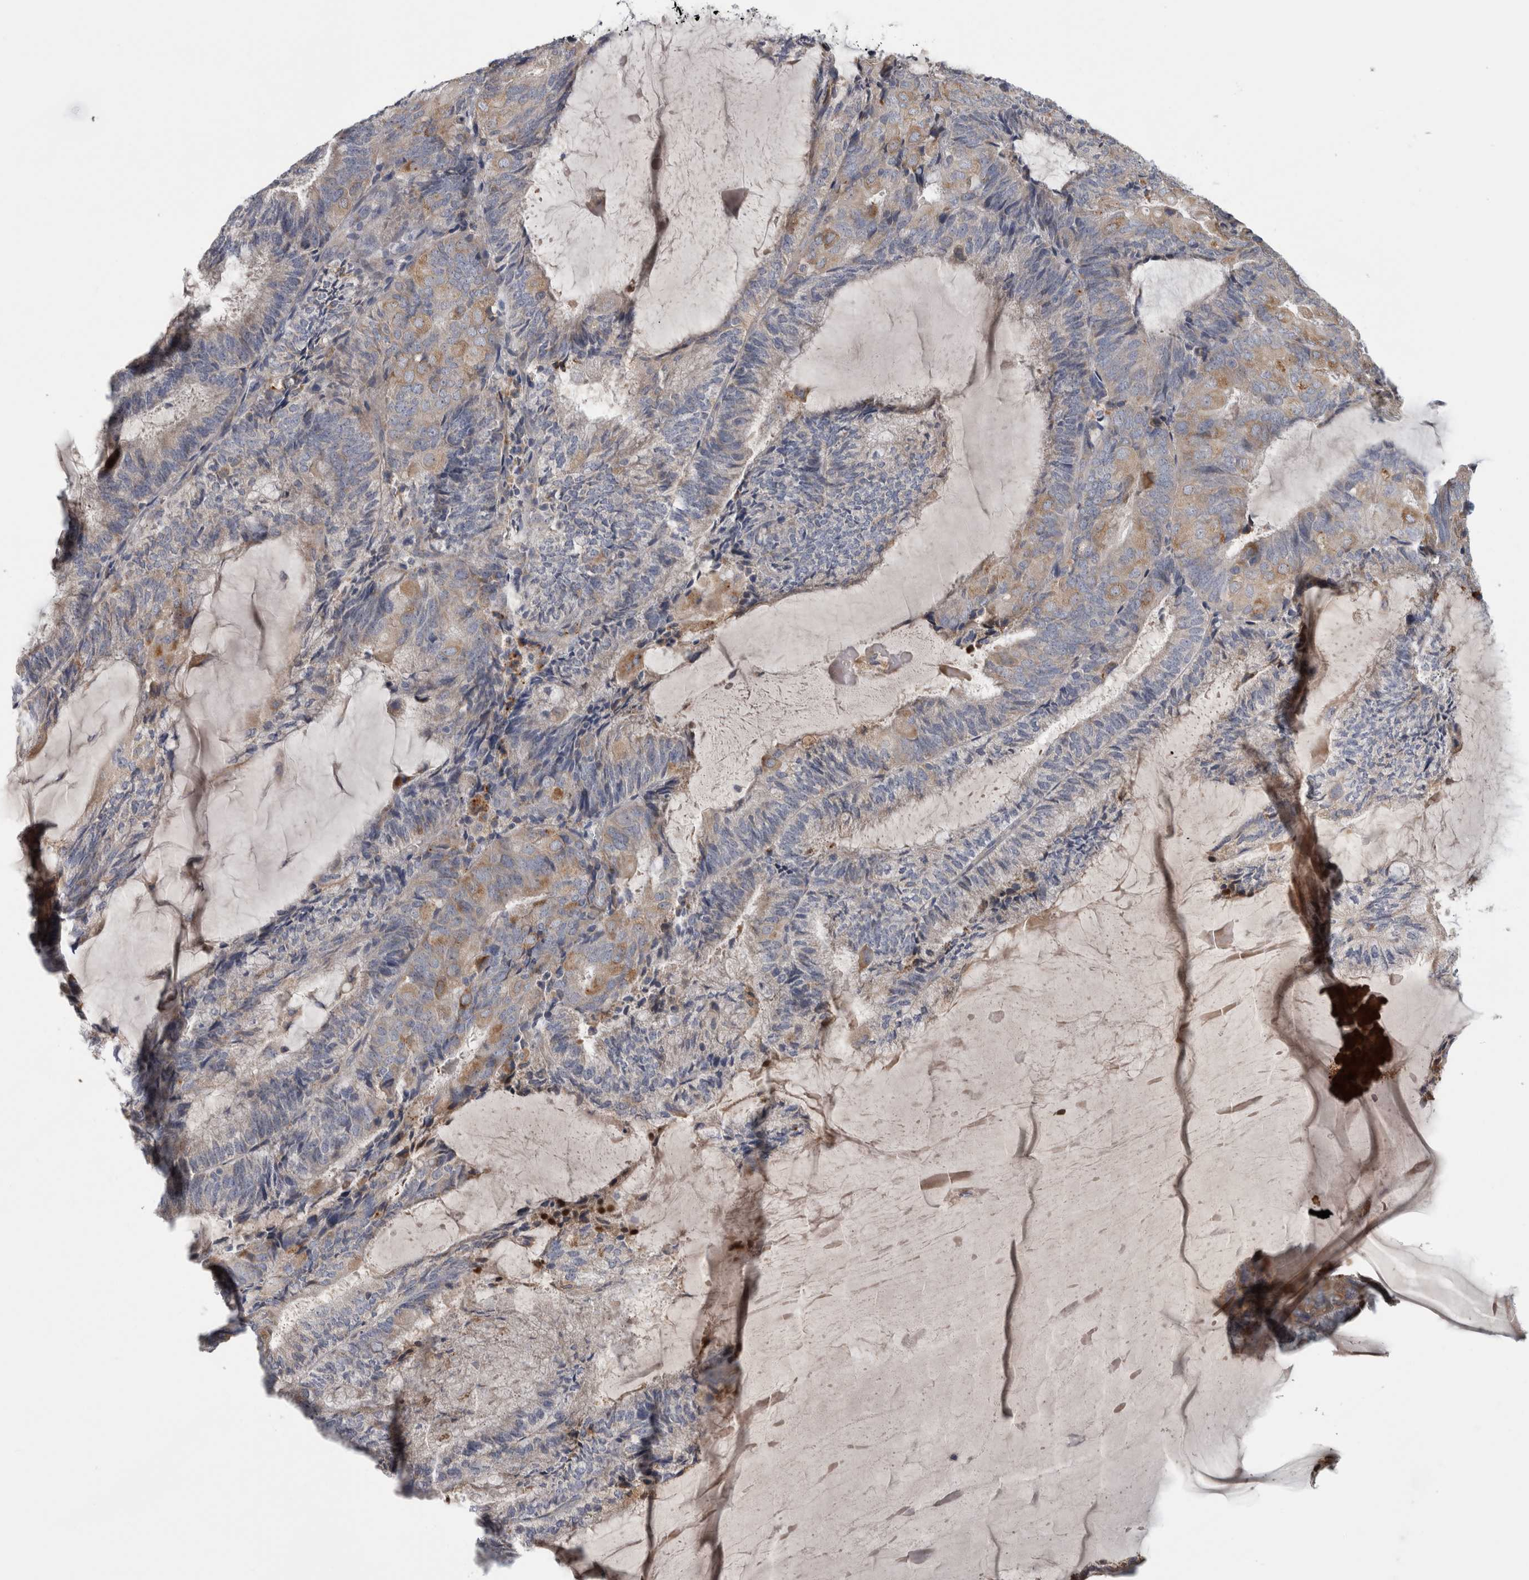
{"staining": {"intensity": "moderate", "quantity": "<25%", "location": "cytoplasmic/membranous"}, "tissue": "endometrial cancer", "cell_type": "Tumor cells", "image_type": "cancer", "snomed": [{"axis": "morphology", "description": "Adenocarcinoma, NOS"}, {"axis": "topography", "description": "Endometrium"}], "caption": "A histopathology image of endometrial cancer stained for a protein demonstrates moderate cytoplasmic/membranous brown staining in tumor cells.", "gene": "ATXN2", "patient": {"sex": "female", "age": 81}}